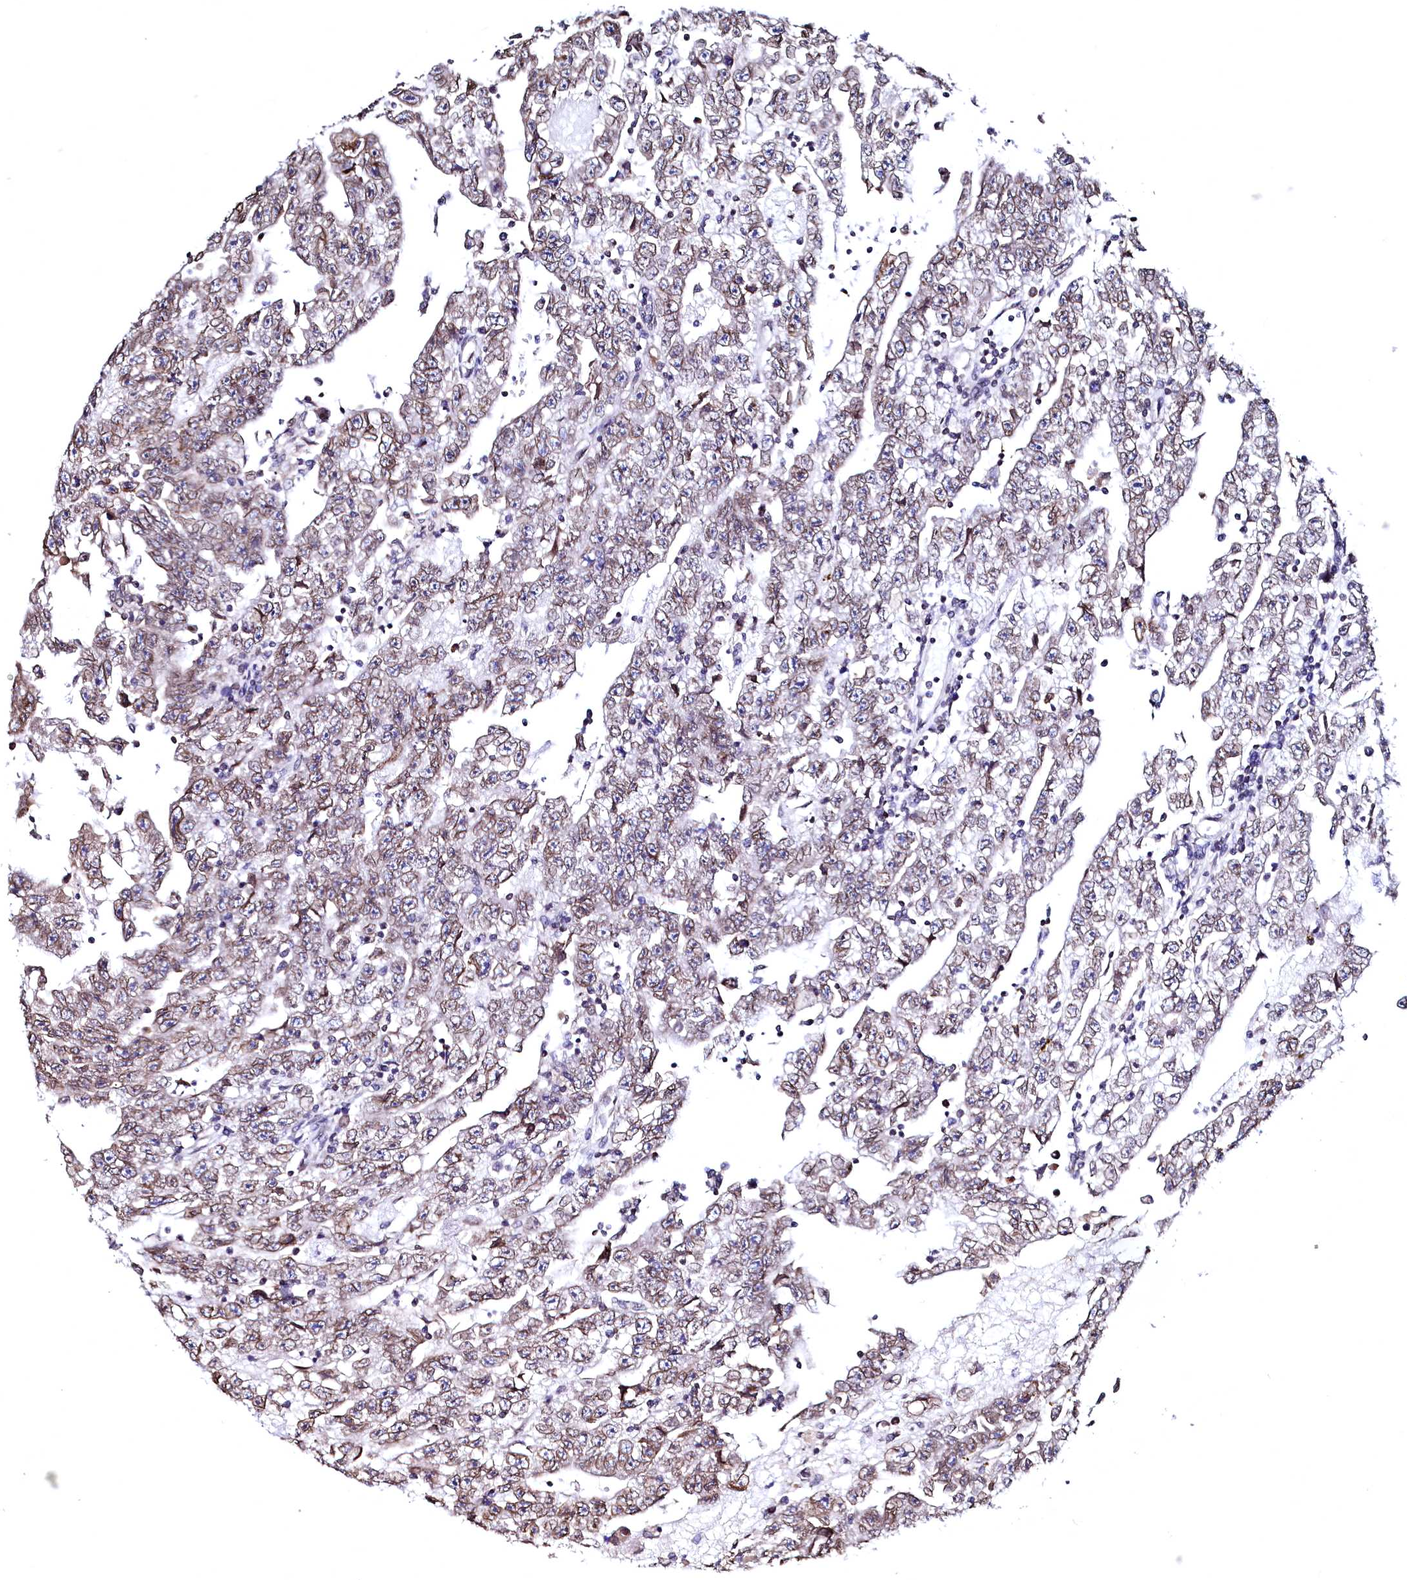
{"staining": {"intensity": "moderate", "quantity": ">75%", "location": "cytoplasmic/membranous,nuclear"}, "tissue": "testis cancer", "cell_type": "Tumor cells", "image_type": "cancer", "snomed": [{"axis": "morphology", "description": "Carcinoma, Embryonal, NOS"}, {"axis": "topography", "description": "Testis"}], "caption": "Protein staining by IHC demonstrates moderate cytoplasmic/membranous and nuclear staining in approximately >75% of tumor cells in embryonal carcinoma (testis).", "gene": "HAND1", "patient": {"sex": "male", "age": 25}}